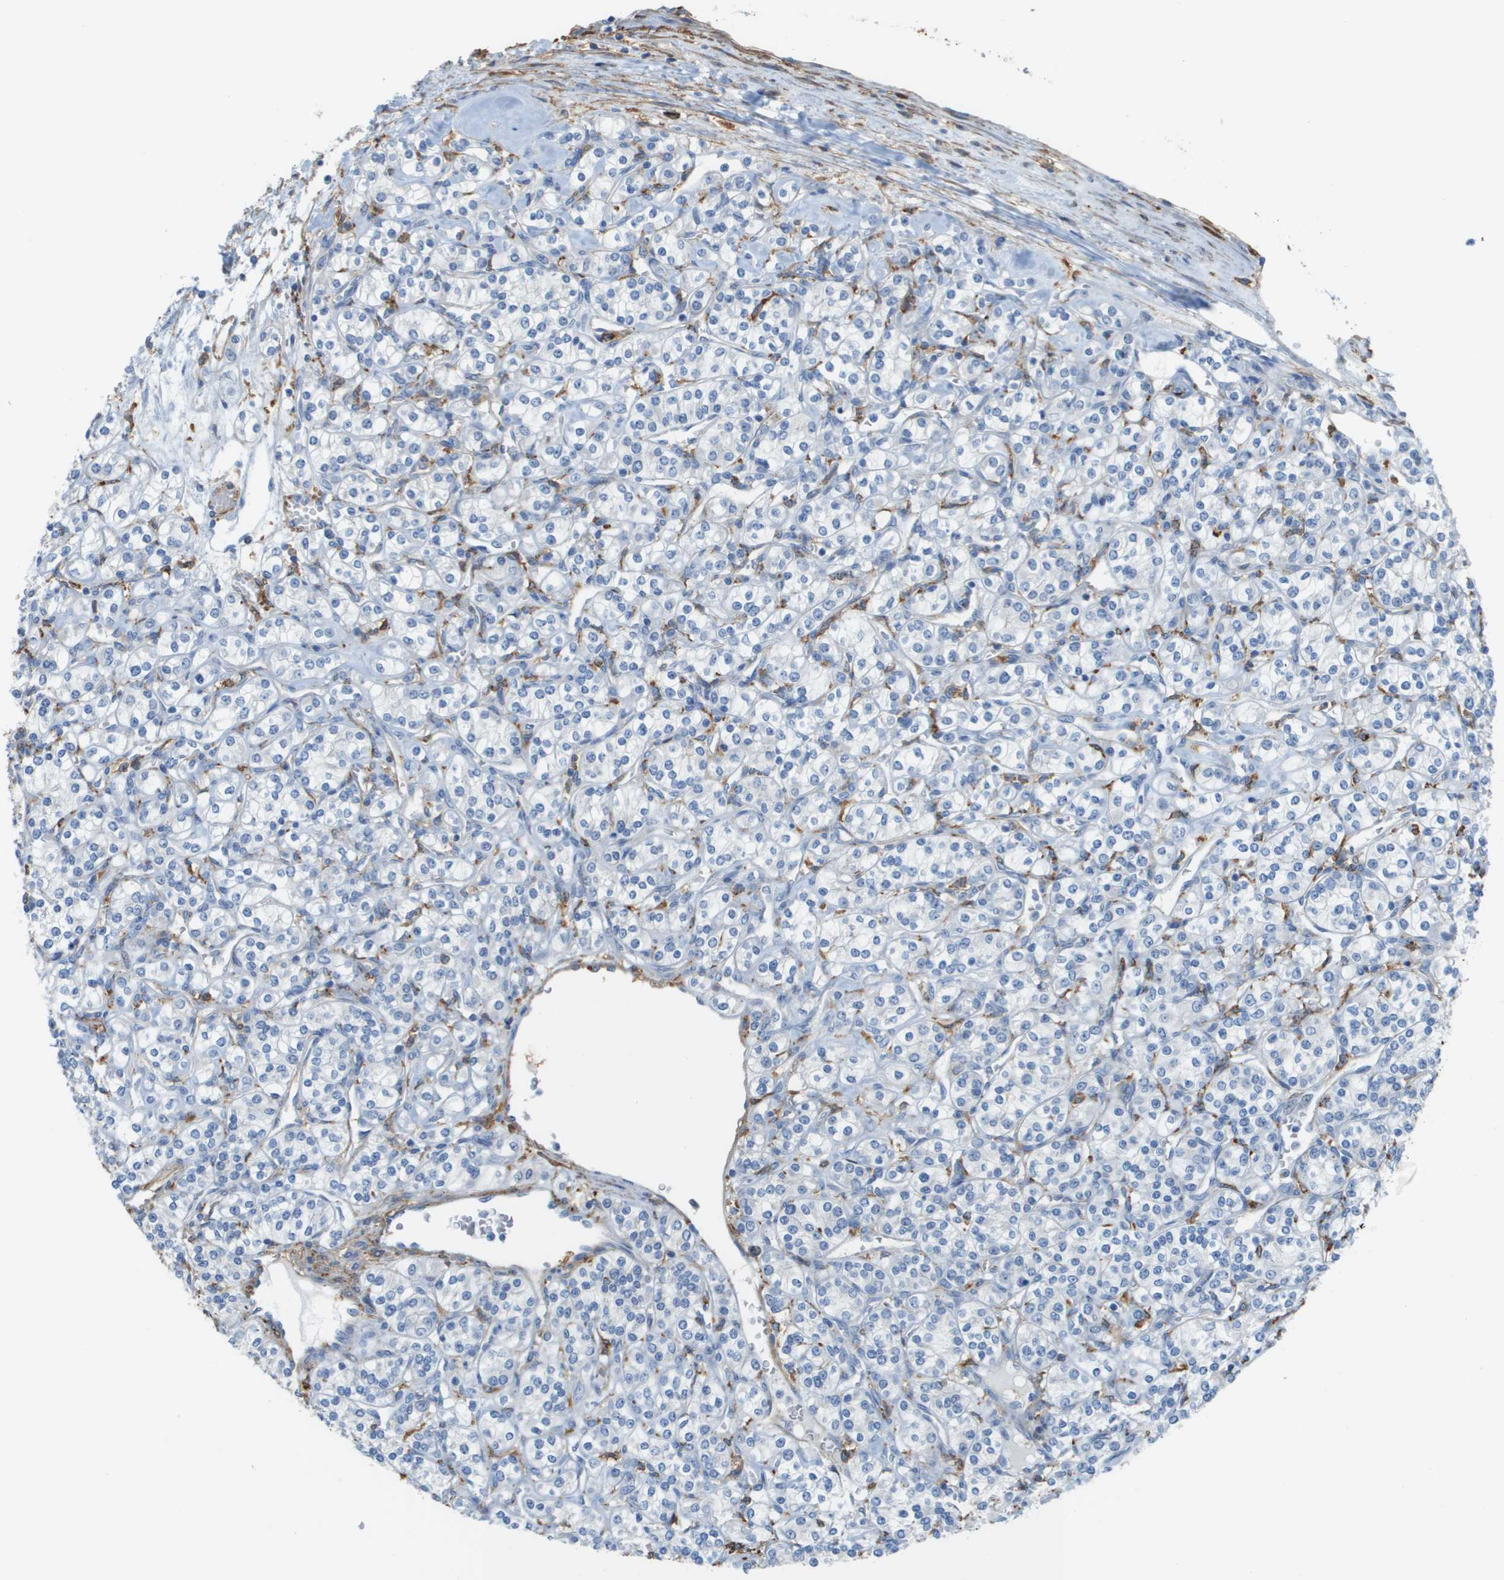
{"staining": {"intensity": "negative", "quantity": "none", "location": "none"}, "tissue": "renal cancer", "cell_type": "Tumor cells", "image_type": "cancer", "snomed": [{"axis": "morphology", "description": "Adenocarcinoma, NOS"}, {"axis": "topography", "description": "Kidney"}], "caption": "Tumor cells show no significant protein staining in renal adenocarcinoma.", "gene": "ZBTB43", "patient": {"sex": "male", "age": 77}}